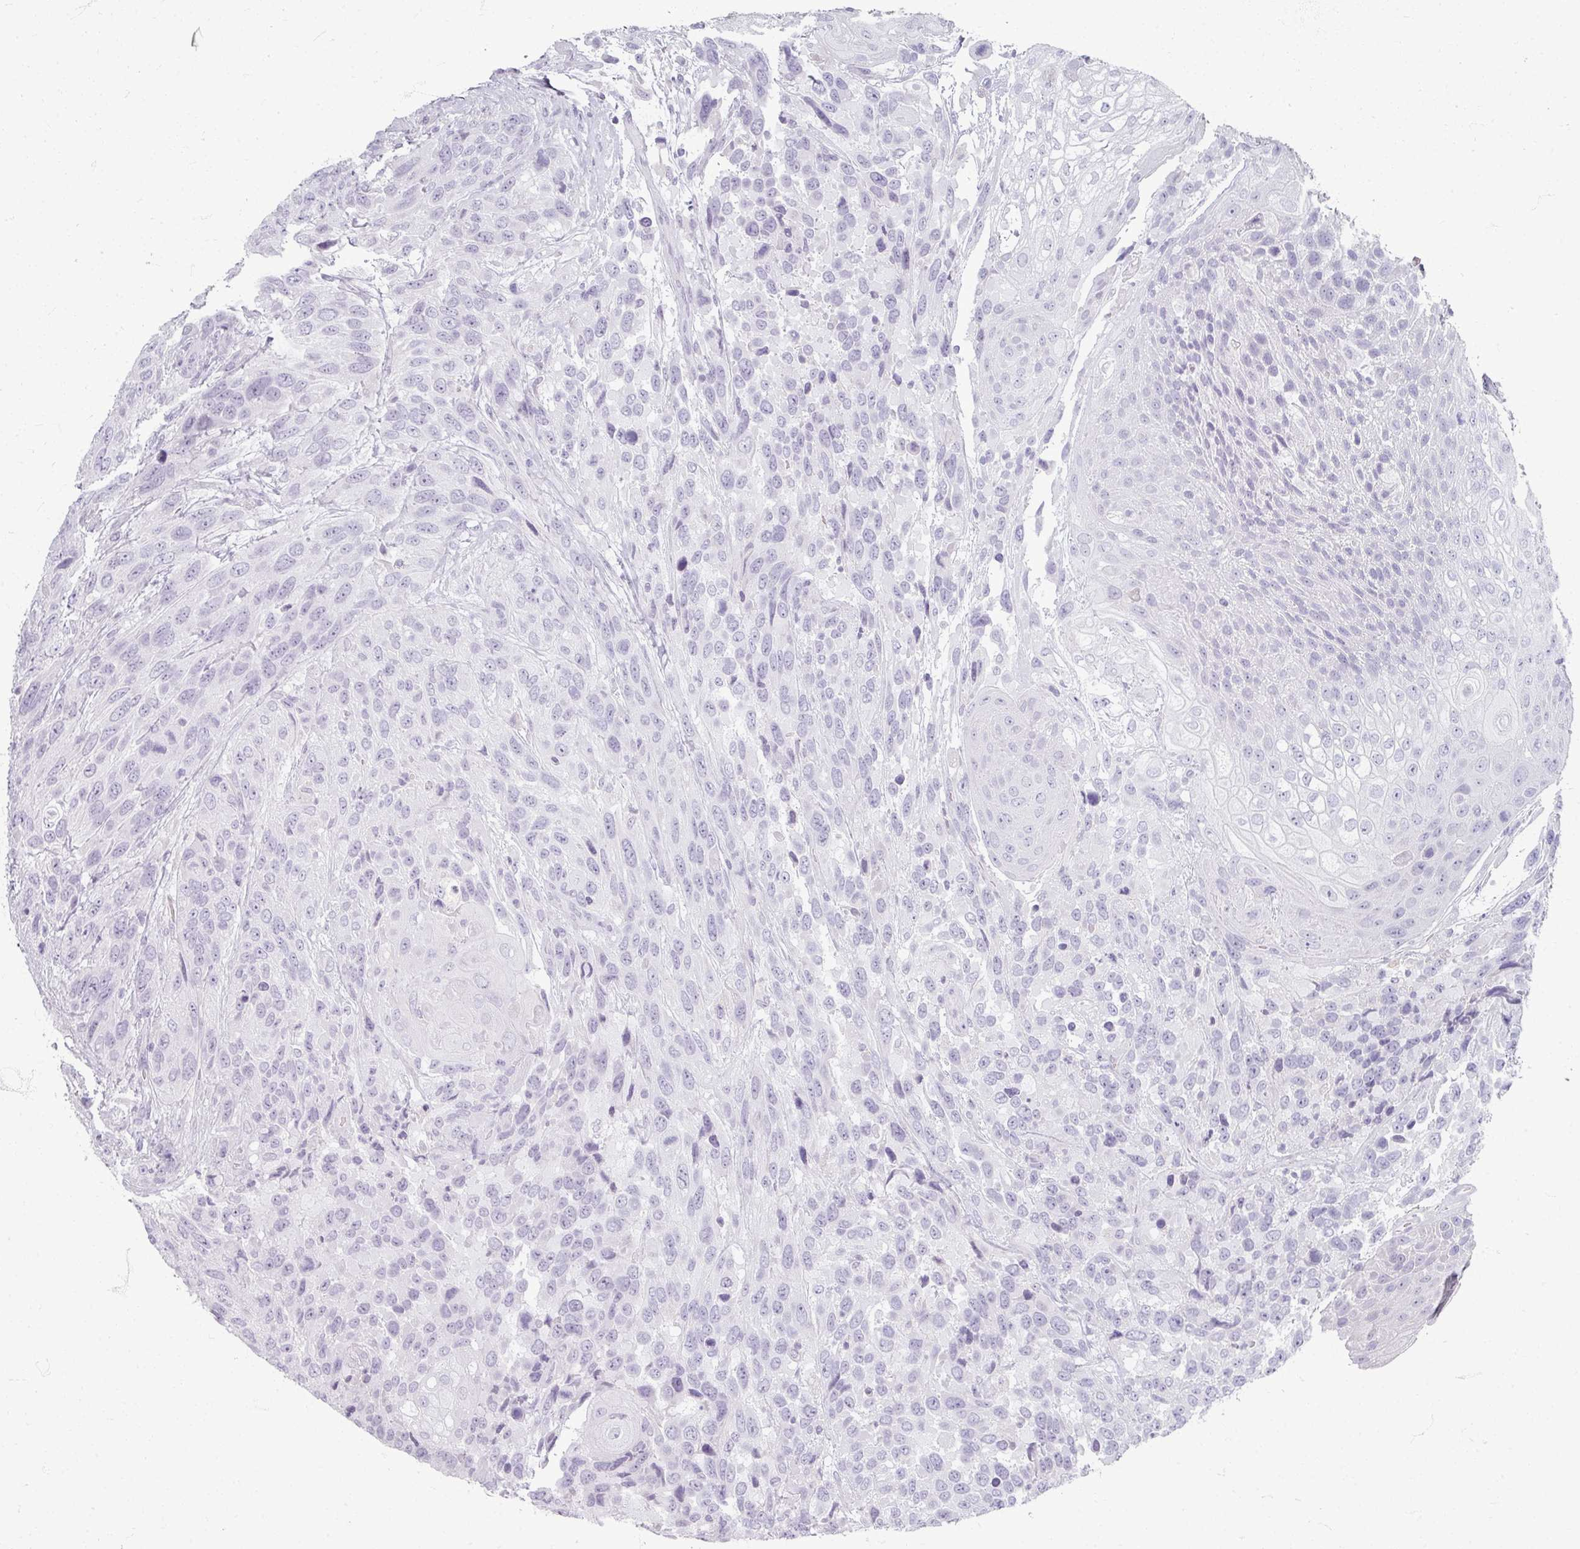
{"staining": {"intensity": "negative", "quantity": "none", "location": "none"}, "tissue": "urothelial cancer", "cell_type": "Tumor cells", "image_type": "cancer", "snomed": [{"axis": "morphology", "description": "Urothelial carcinoma, High grade"}, {"axis": "topography", "description": "Urinary bladder"}], "caption": "Immunohistochemistry (IHC) of human high-grade urothelial carcinoma demonstrates no positivity in tumor cells.", "gene": "ZNF878", "patient": {"sex": "female", "age": 70}}